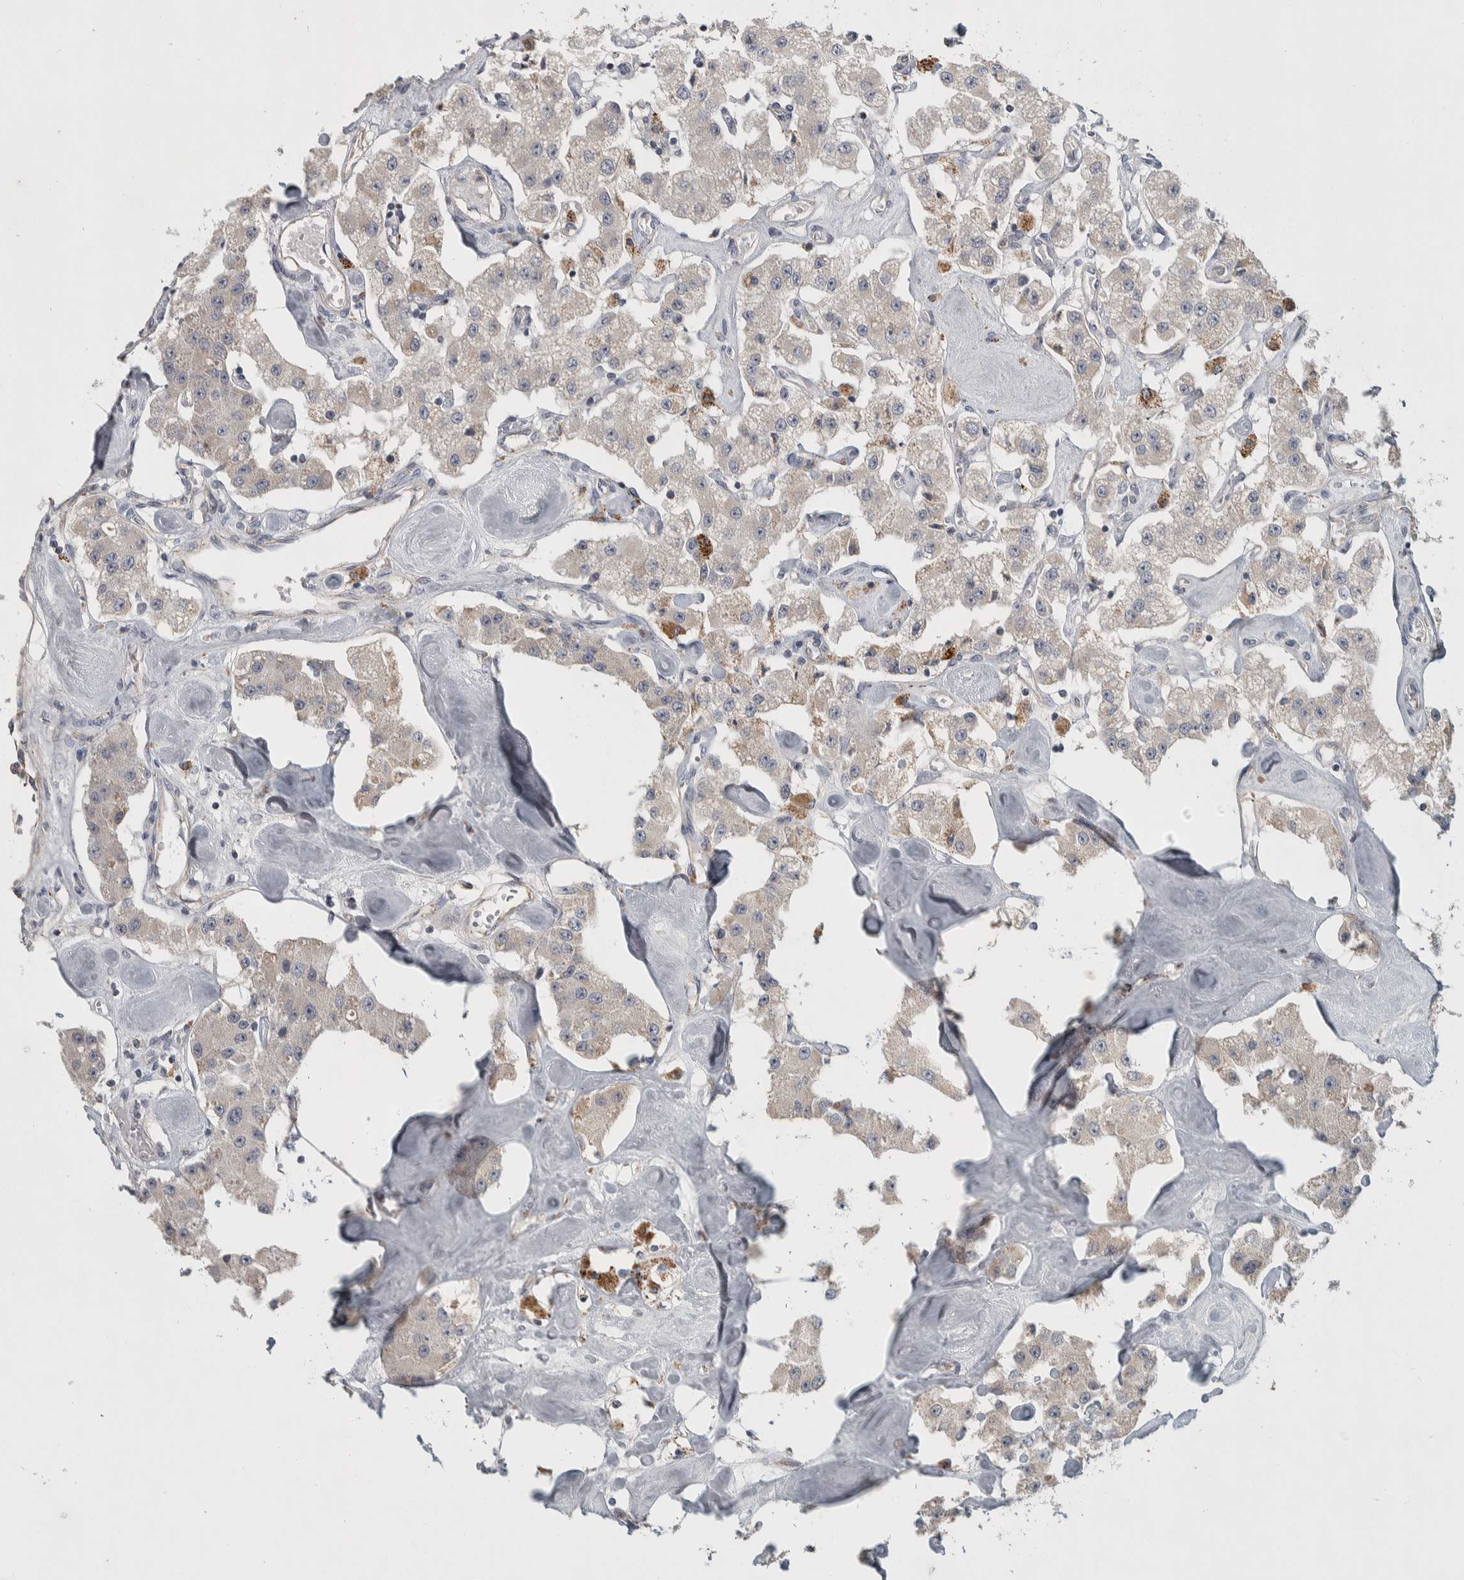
{"staining": {"intensity": "weak", "quantity": "<25%", "location": "cytoplasmic/membranous"}, "tissue": "carcinoid", "cell_type": "Tumor cells", "image_type": "cancer", "snomed": [{"axis": "morphology", "description": "Carcinoid, malignant, NOS"}, {"axis": "topography", "description": "Pancreas"}], "caption": "IHC micrograph of neoplastic tissue: carcinoid stained with DAB (3,3'-diaminobenzidine) shows no significant protein expression in tumor cells. (Immunohistochemistry (ihc), brightfield microscopy, high magnification).", "gene": "FAM78A", "patient": {"sex": "male", "age": 41}}